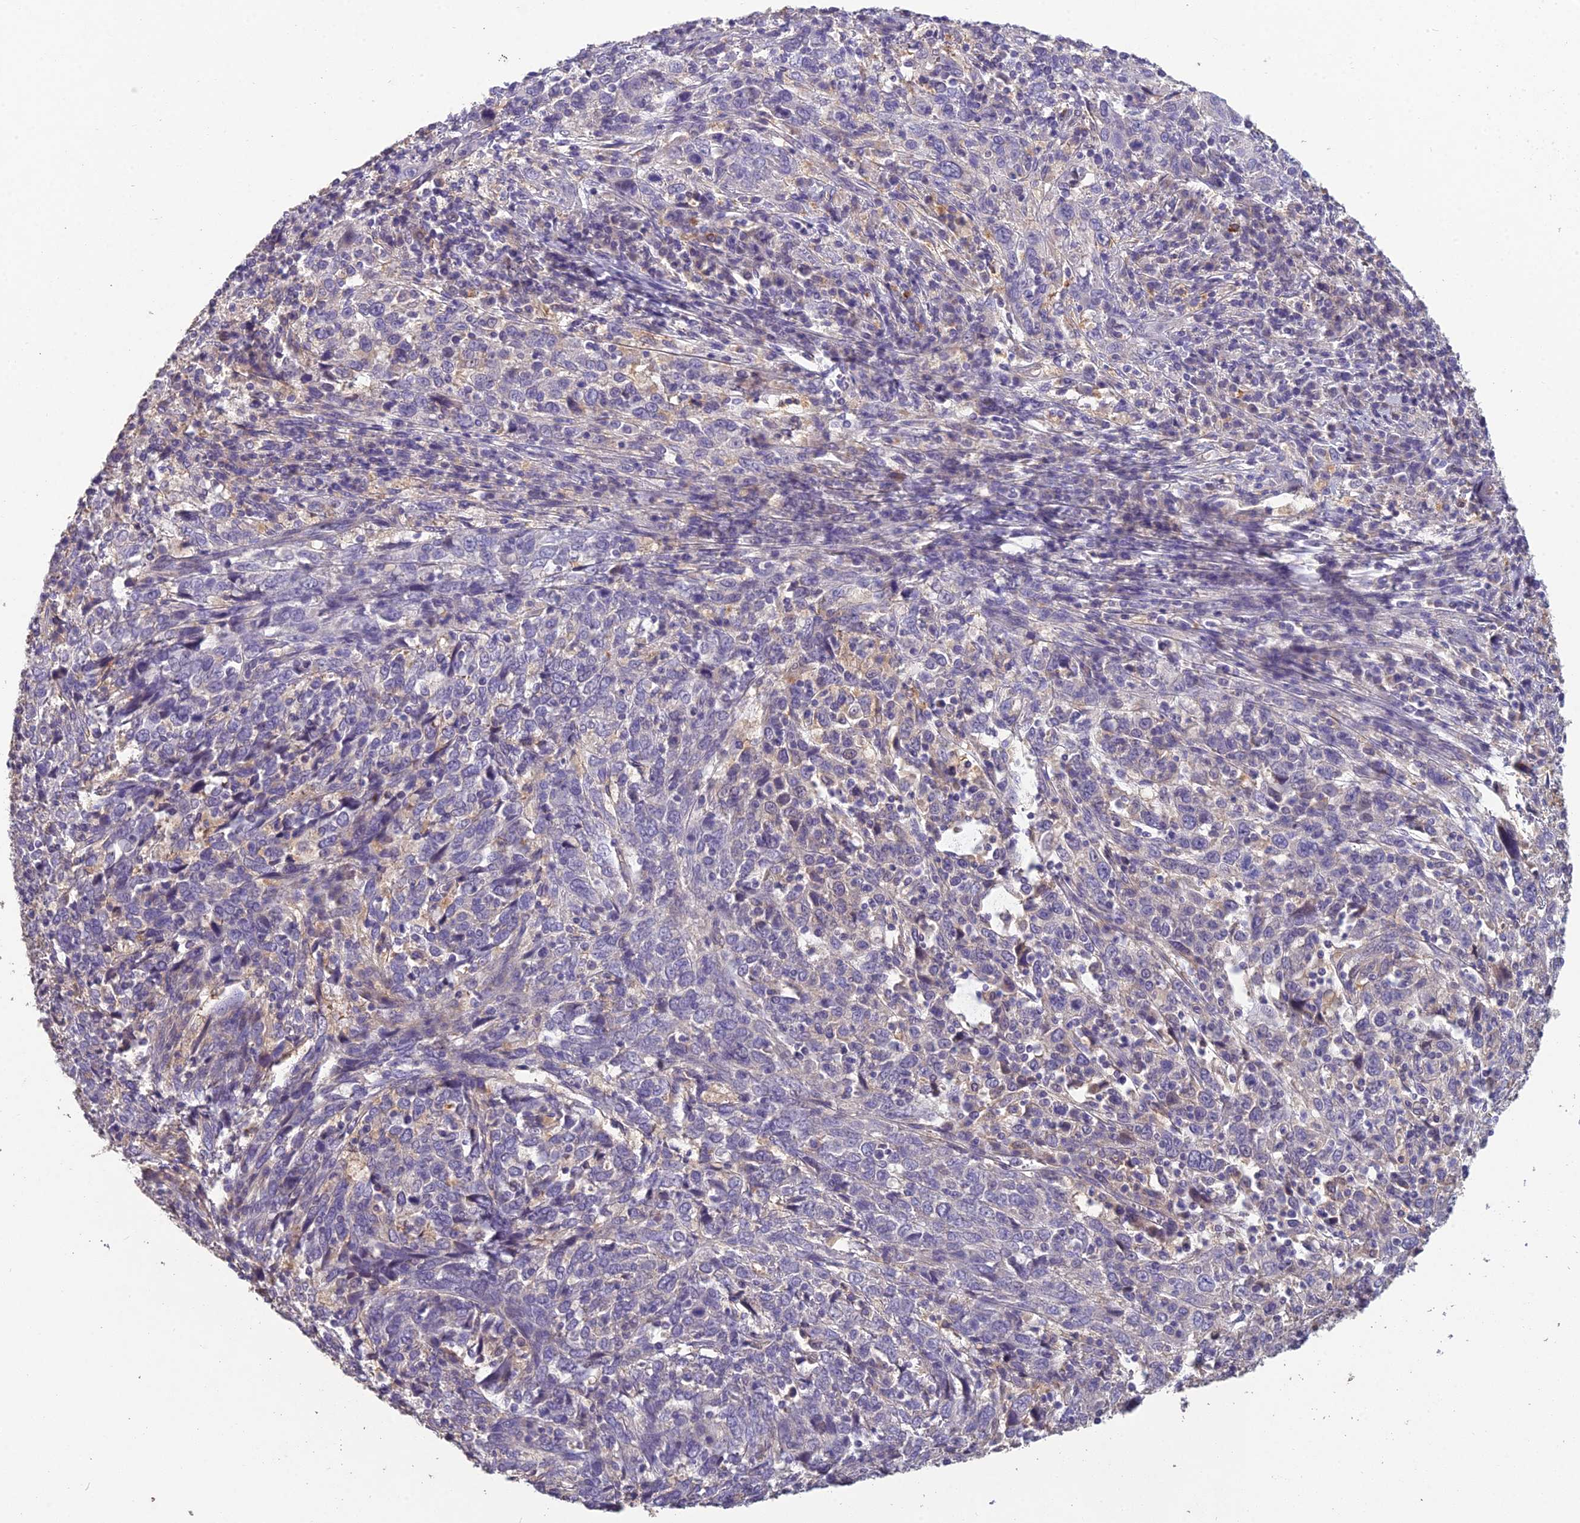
{"staining": {"intensity": "negative", "quantity": "none", "location": "none"}, "tissue": "cervical cancer", "cell_type": "Tumor cells", "image_type": "cancer", "snomed": [{"axis": "morphology", "description": "Squamous cell carcinoma, NOS"}, {"axis": "topography", "description": "Cervix"}], "caption": "Immunohistochemistry (IHC) of human squamous cell carcinoma (cervical) reveals no staining in tumor cells.", "gene": "CEACAM16", "patient": {"sex": "female", "age": 46}}